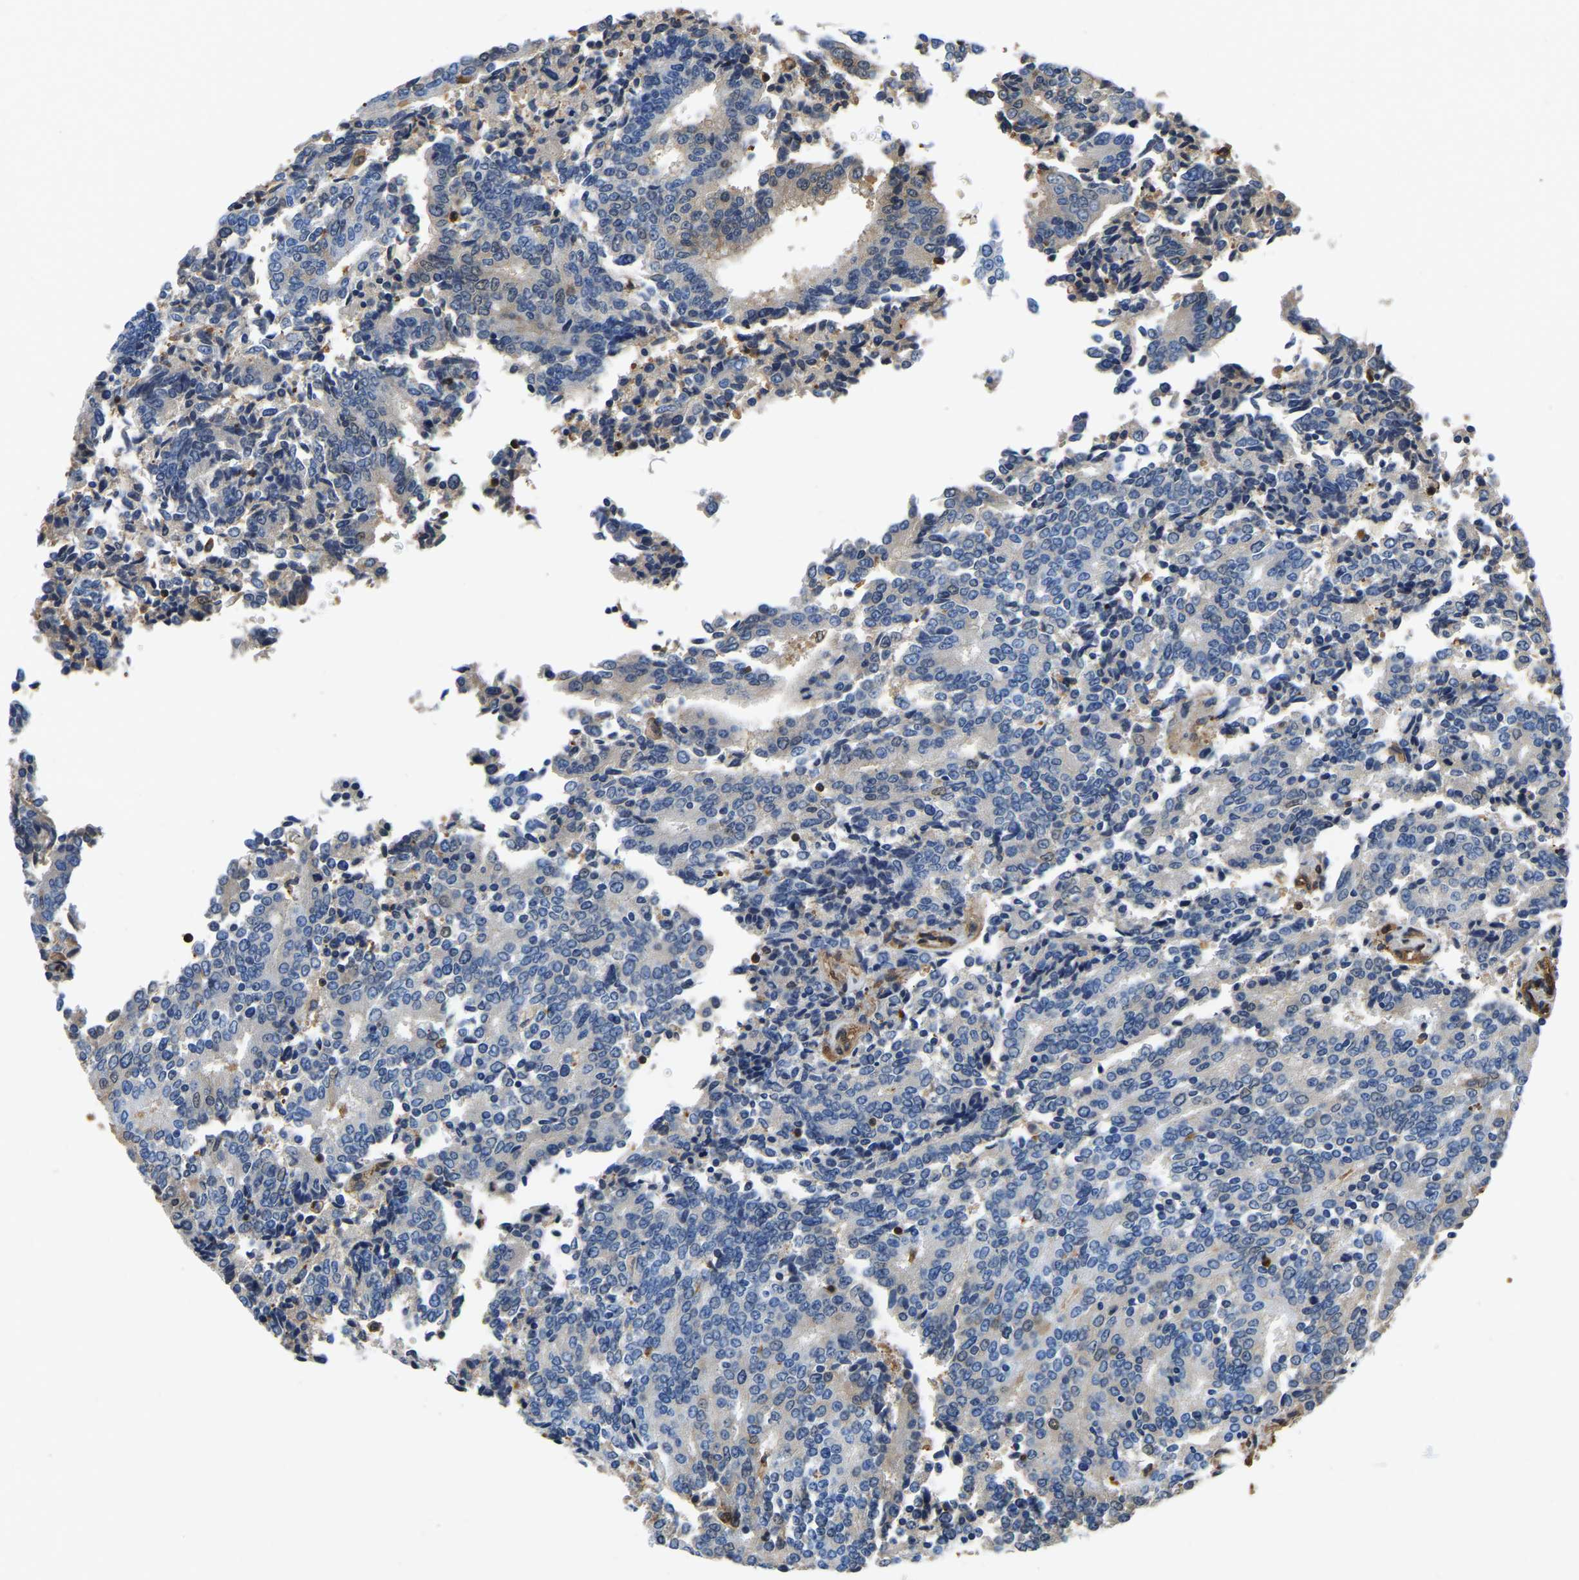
{"staining": {"intensity": "negative", "quantity": "none", "location": "none"}, "tissue": "prostate cancer", "cell_type": "Tumor cells", "image_type": "cancer", "snomed": [{"axis": "morphology", "description": "Normal tissue, NOS"}, {"axis": "morphology", "description": "Adenocarcinoma, High grade"}, {"axis": "topography", "description": "Prostate"}, {"axis": "topography", "description": "Seminal veicle"}], "caption": "DAB immunohistochemical staining of human prostate cancer (high-grade adenocarcinoma) shows no significant staining in tumor cells. (Stains: DAB (3,3'-diaminobenzidine) IHC with hematoxylin counter stain, Microscopy: brightfield microscopy at high magnification).", "gene": "LDHB", "patient": {"sex": "male", "age": 55}}